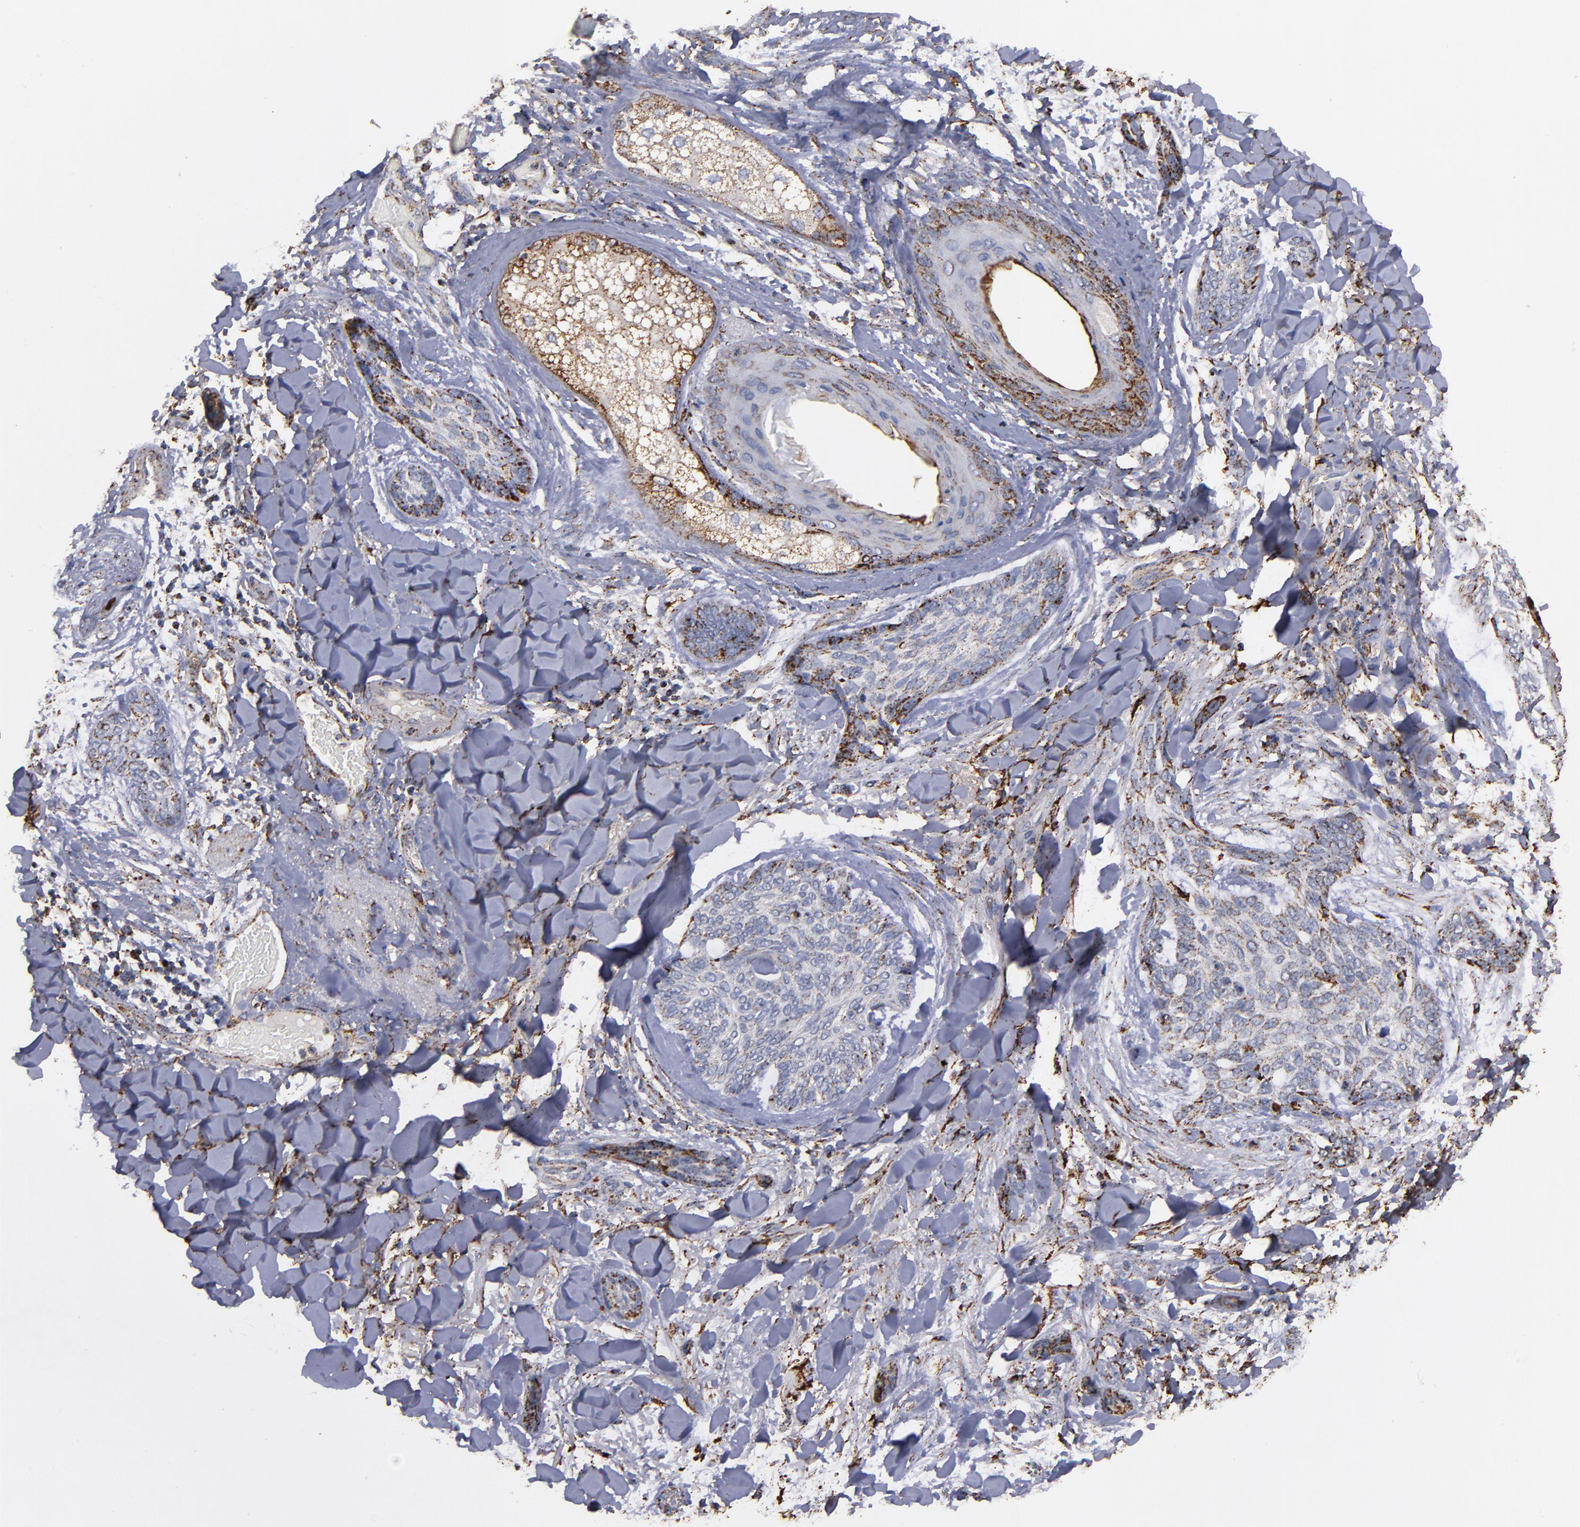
{"staining": {"intensity": "moderate", "quantity": ">75%", "location": "cytoplasmic/membranous"}, "tissue": "skin cancer", "cell_type": "Tumor cells", "image_type": "cancer", "snomed": [{"axis": "morphology", "description": "Normal tissue, NOS"}, {"axis": "morphology", "description": "Basal cell carcinoma"}, {"axis": "topography", "description": "Skin"}], "caption": "Immunohistochemistry (IHC) histopathology image of neoplastic tissue: basal cell carcinoma (skin) stained using immunohistochemistry shows medium levels of moderate protein expression localized specifically in the cytoplasmic/membranous of tumor cells, appearing as a cytoplasmic/membranous brown color.", "gene": "SOD2", "patient": {"sex": "female", "age": 71}}